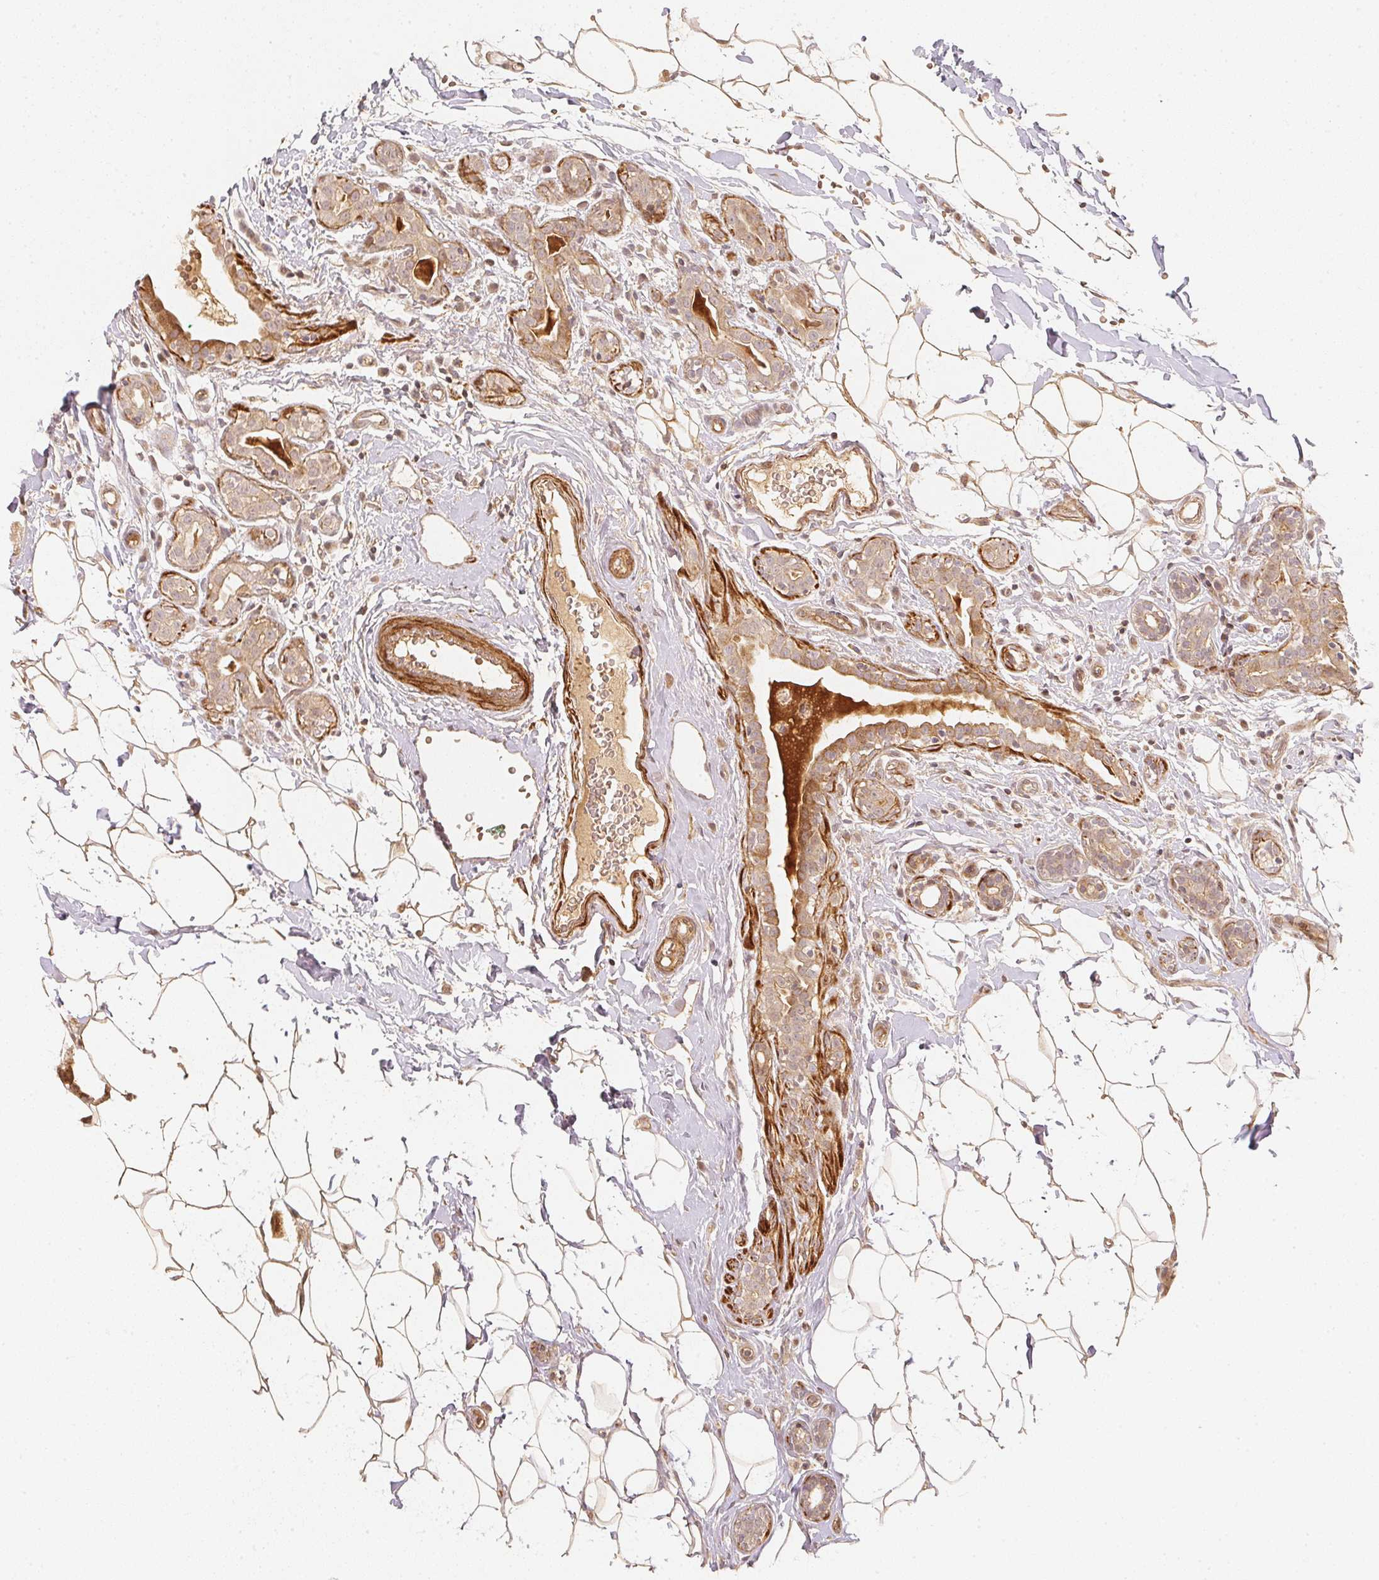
{"staining": {"intensity": "negative", "quantity": "none", "location": "none"}, "tissue": "breast cancer", "cell_type": "Tumor cells", "image_type": "cancer", "snomed": [{"axis": "morphology", "description": "Duct carcinoma"}, {"axis": "topography", "description": "Breast"}], "caption": "Immunohistochemical staining of human breast cancer (infiltrating ductal carcinoma) displays no significant staining in tumor cells.", "gene": "SERPINE1", "patient": {"sex": "female", "age": 43}}